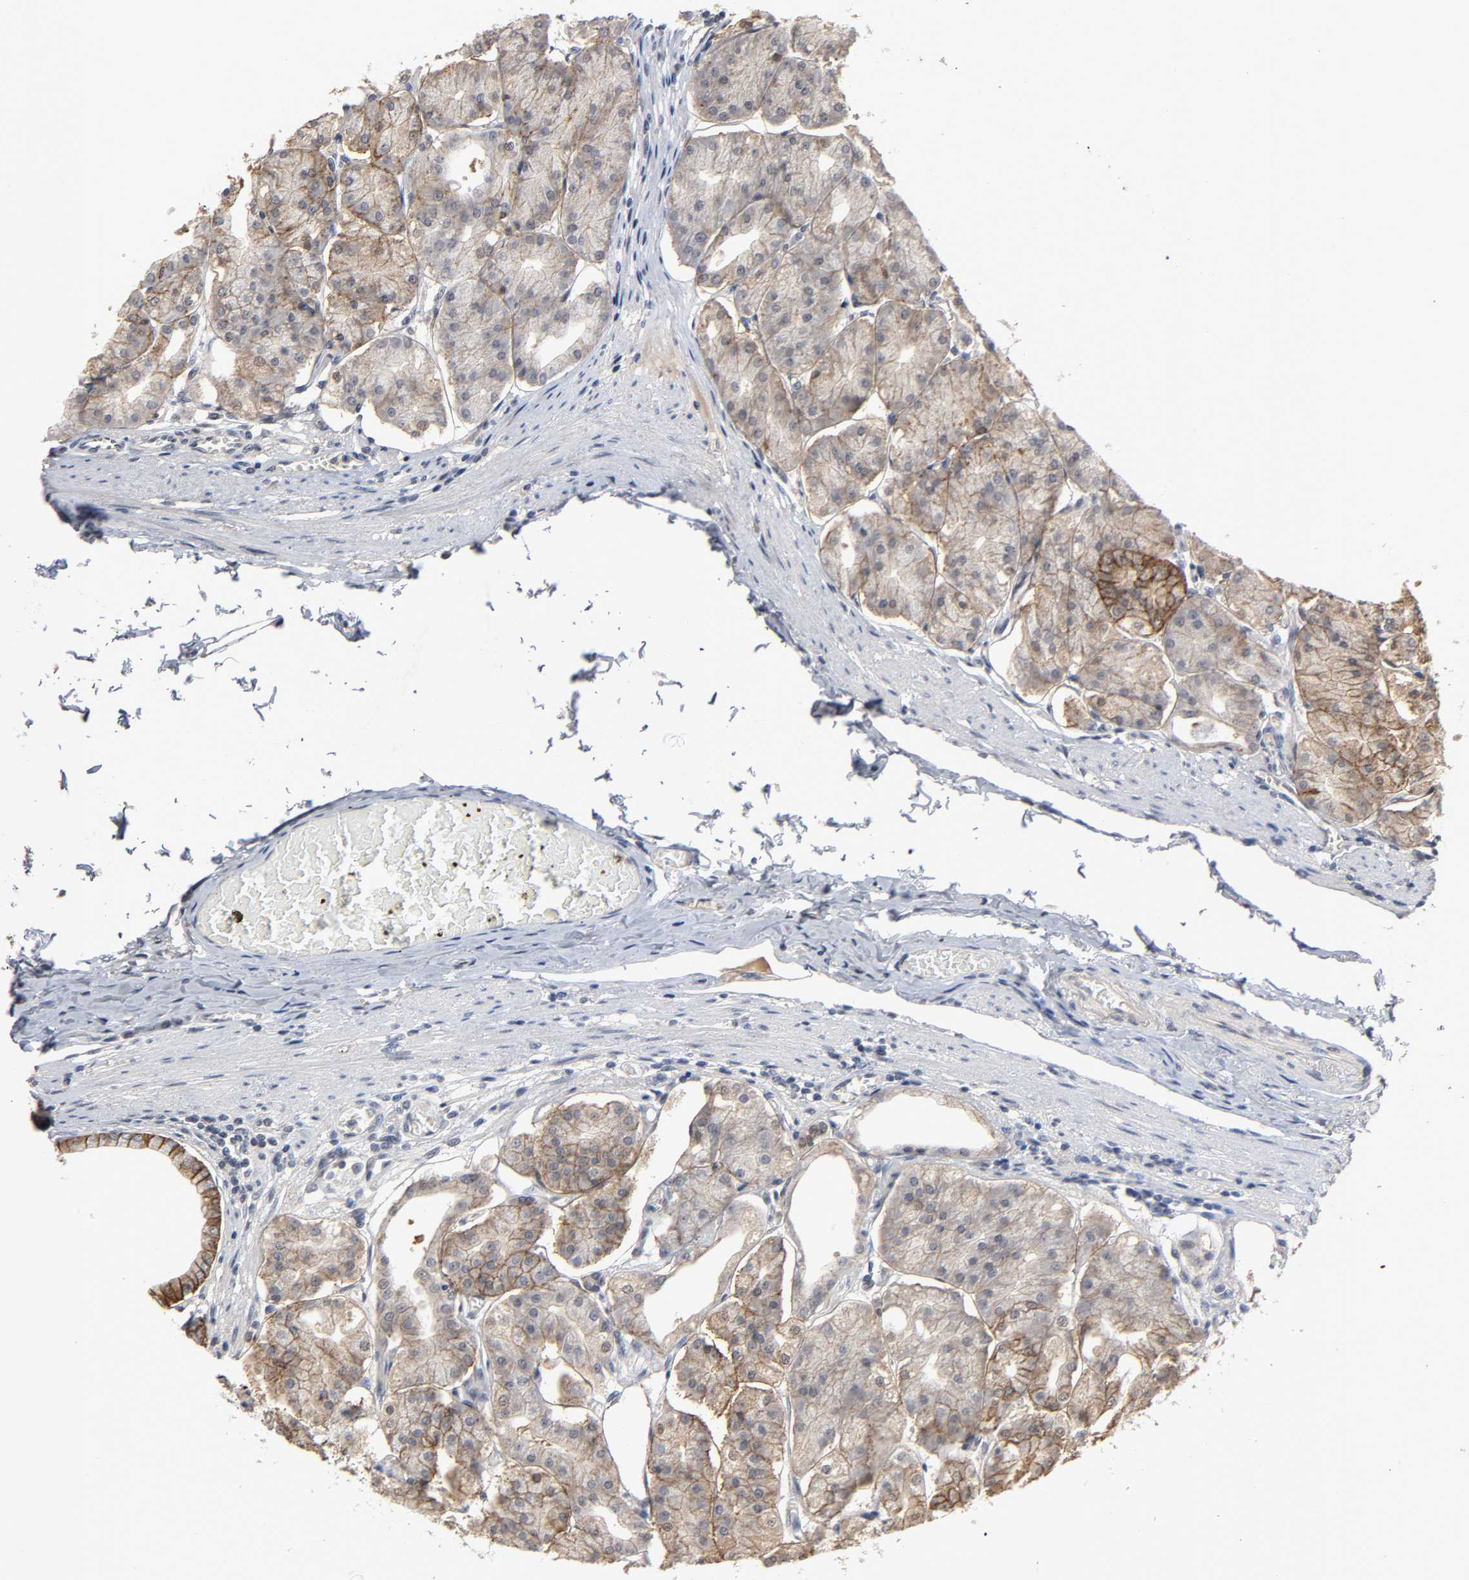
{"staining": {"intensity": "strong", "quantity": ">75%", "location": "cytoplasmic/membranous"}, "tissue": "stomach", "cell_type": "Glandular cells", "image_type": "normal", "snomed": [{"axis": "morphology", "description": "Normal tissue, NOS"}, {"axis": "topography", "description": "Stomach, lower"}], "caption": "This photomicrograph demonstrates immunohistochemistry (IHC) staining of benign human stomach, with high strong cytoplasmic/membranous expression in approximately >75% of glandular cells.", "gene": "HTR1E", "patient": {"sex": "male", "age": 71}}